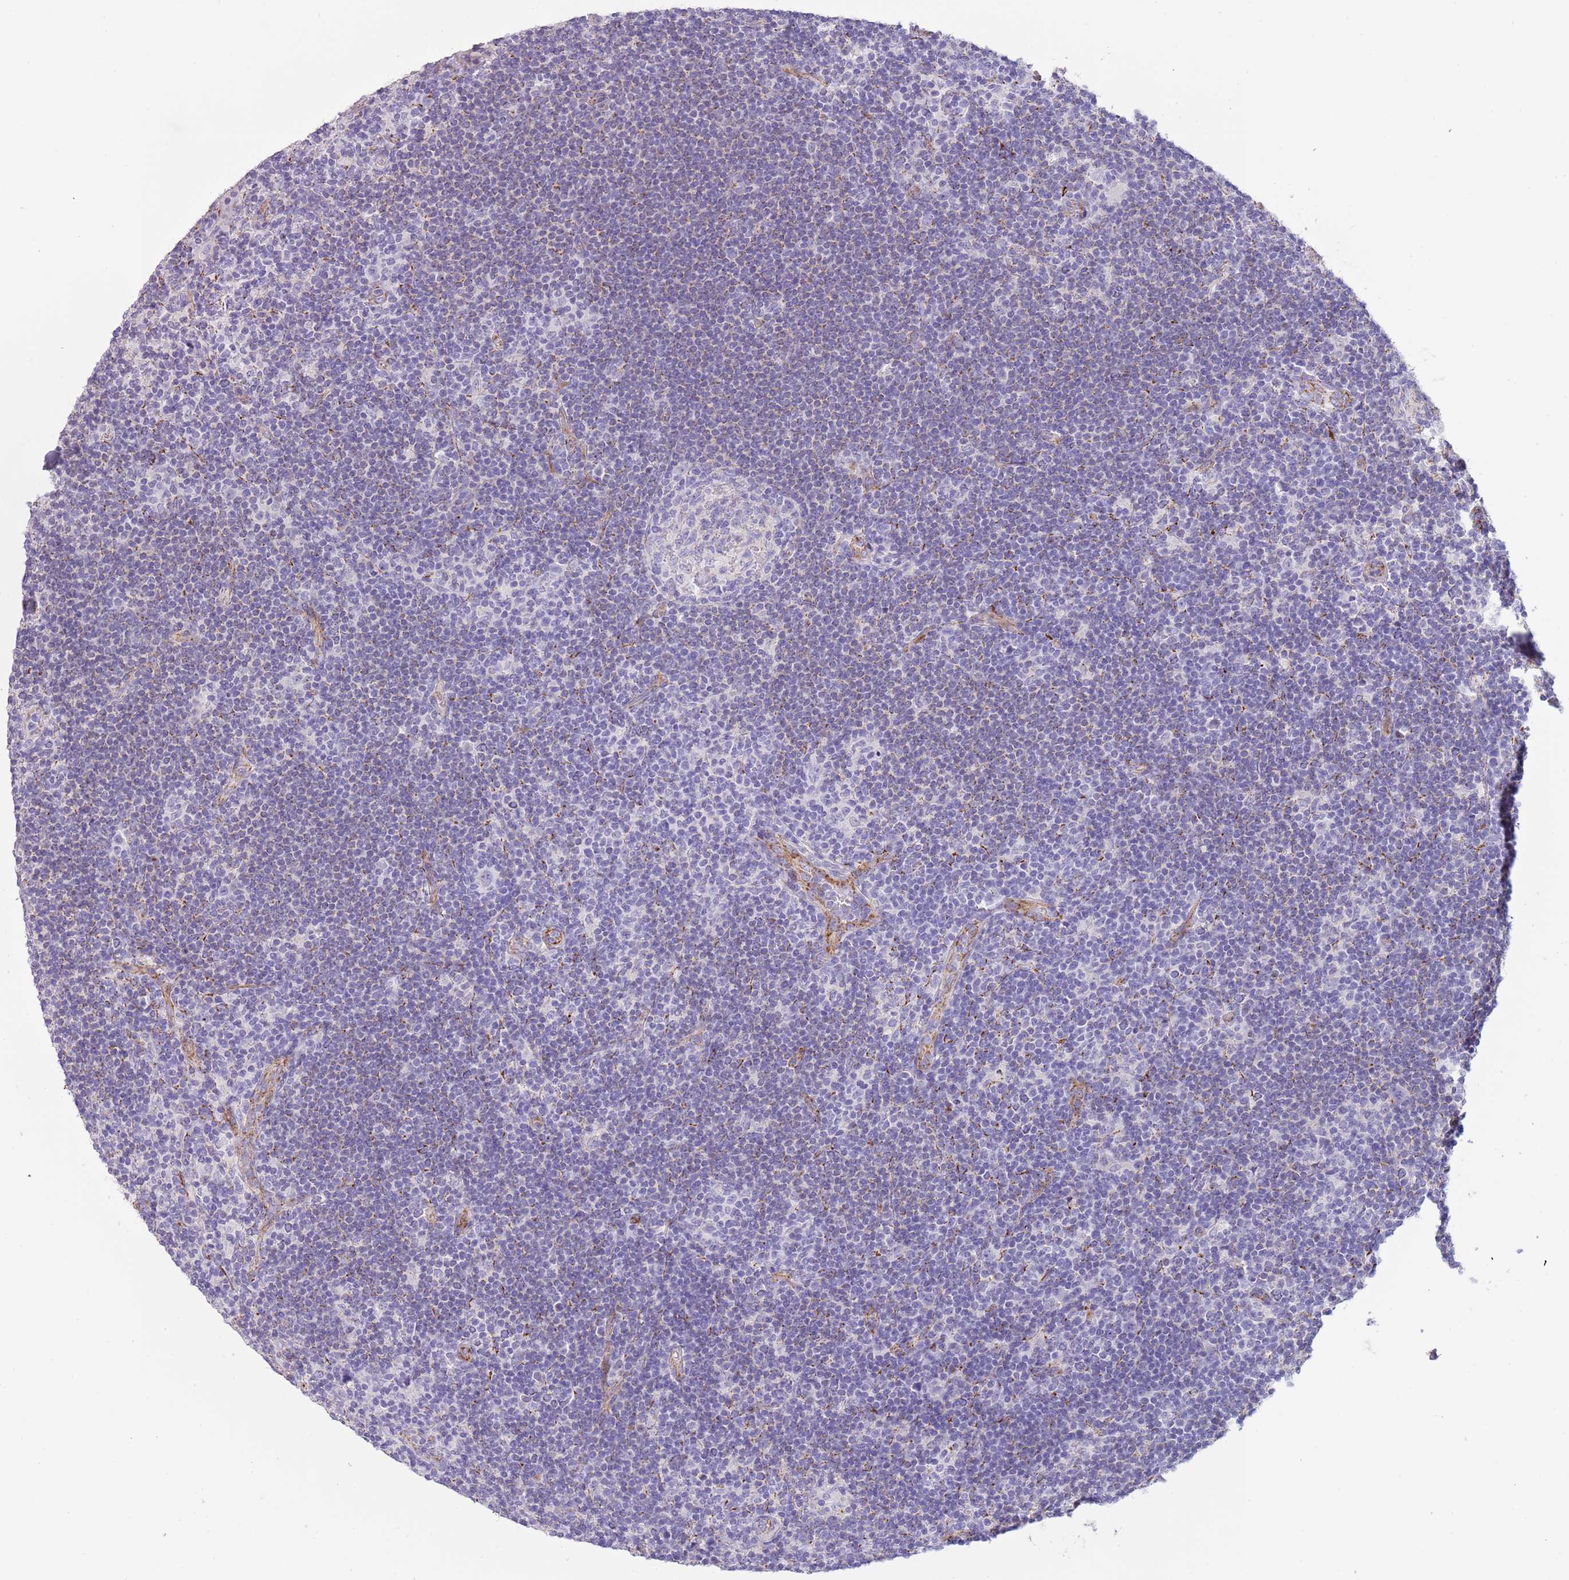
{"staining": {"intensity": "negative", "quantity": "none", "location": "none"}, "tissue": "lymphoma", "cell_type": "Tumor cells", "image_type": "cancer", "snomed": [{"axis": "morphology", "description": "Hodgkin's disease, NOS"}, {"axis": "topography", "description": "Lymph node"}], "caption": "A high-resolution histopathology image shows IHC staining of Hodgkin's disease, which demonstrates no significant expression in tumor cells.", "gene": "RNF222", "patient": {"sex": "female", "age": 57}}